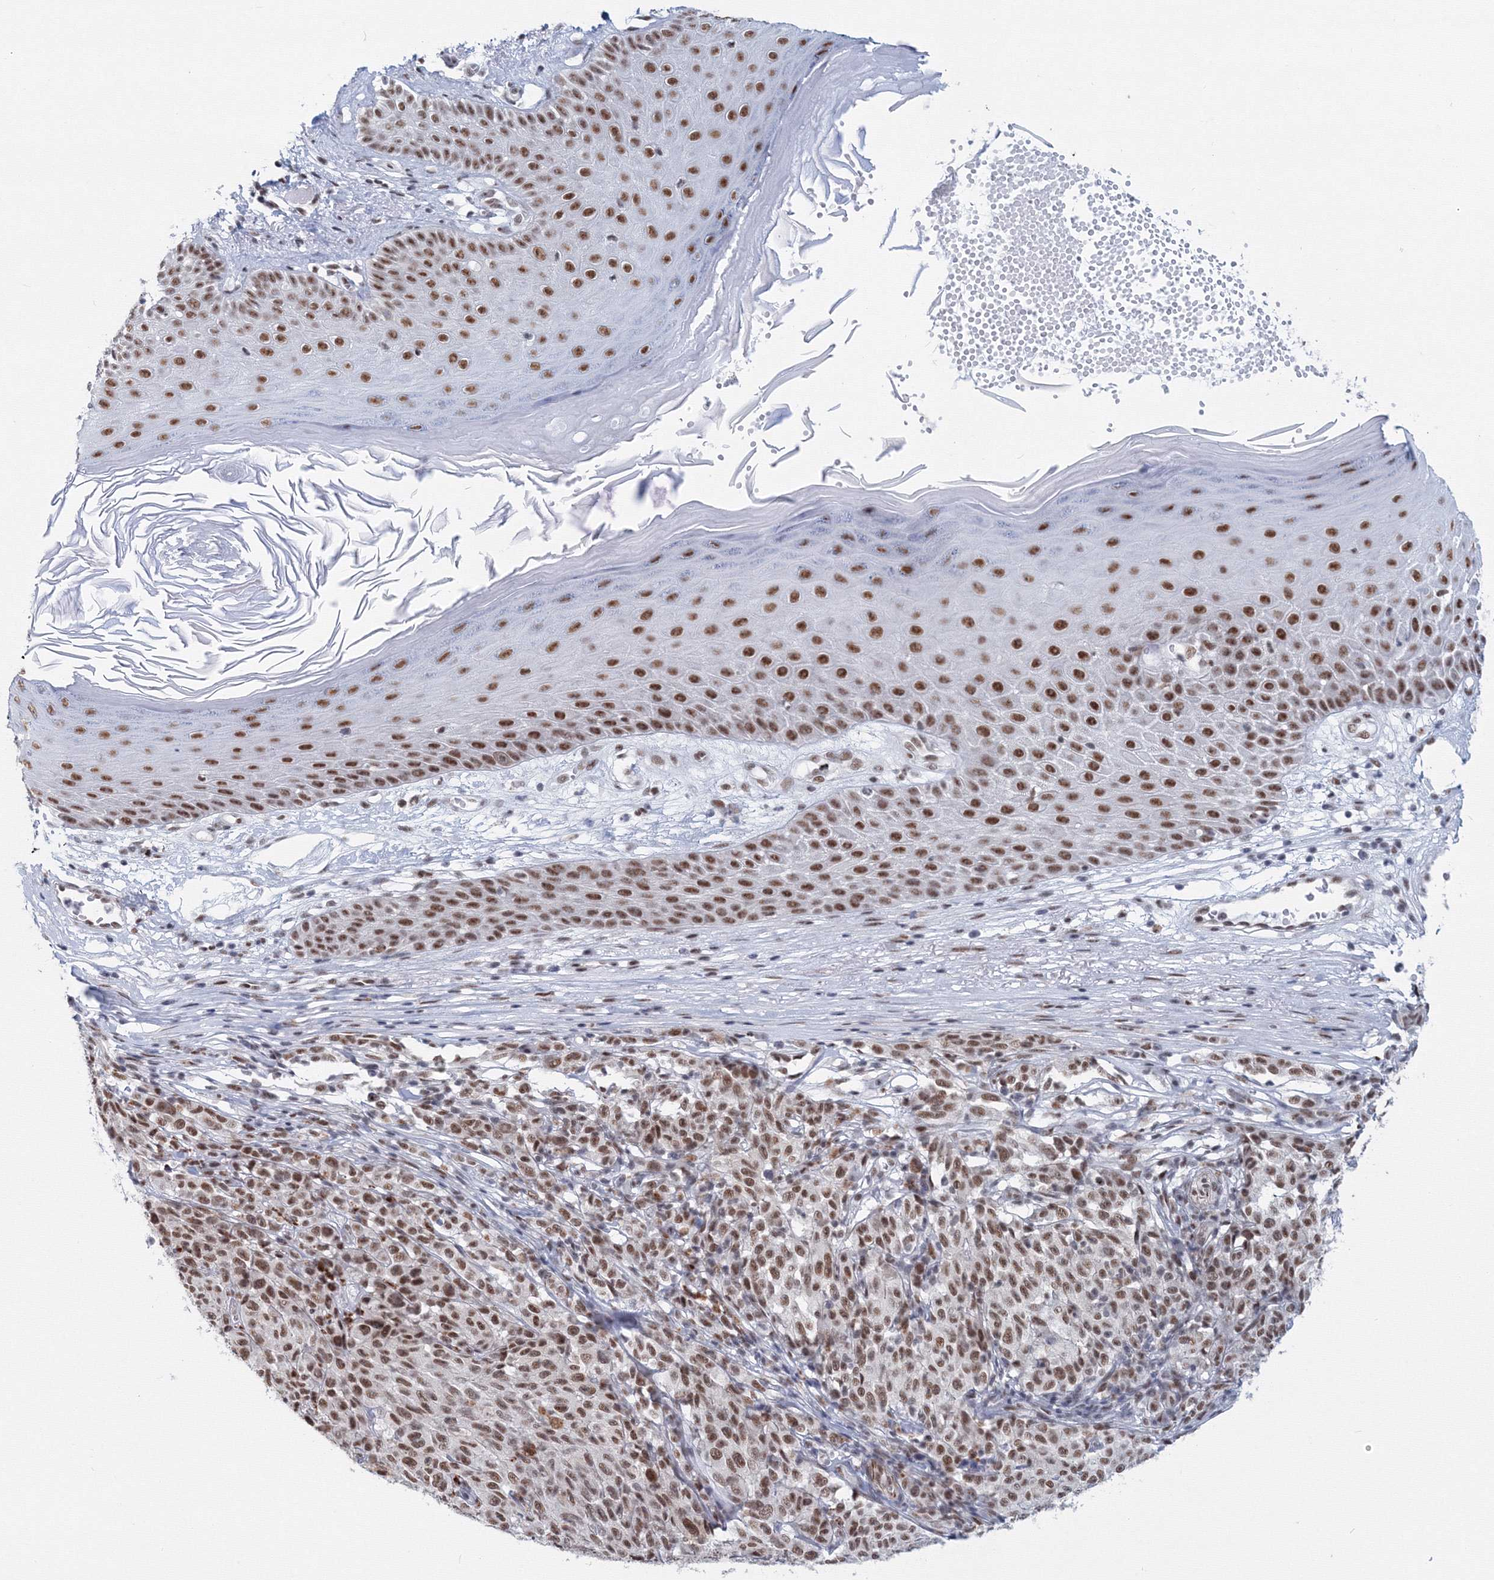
{"staining": {"intensity": "moderate", "quantity": ">75%", "location": "nuclear"}, "tissue": "melanoma", "cell_type": "Tumor cells", "image_type": "cancer", "snomed": [{"axis": "morphology", "description": "Malignant melanoma, NOS"}, {"axis": "topography", "description": "Skin"}], "caption": "A medium amount of moderate nuclear positivity is appreciated in about >75% of tumor cells in melanoma tissue.", "gene": "SF3B6", "patient": {"sex": "female", "age": 82}}